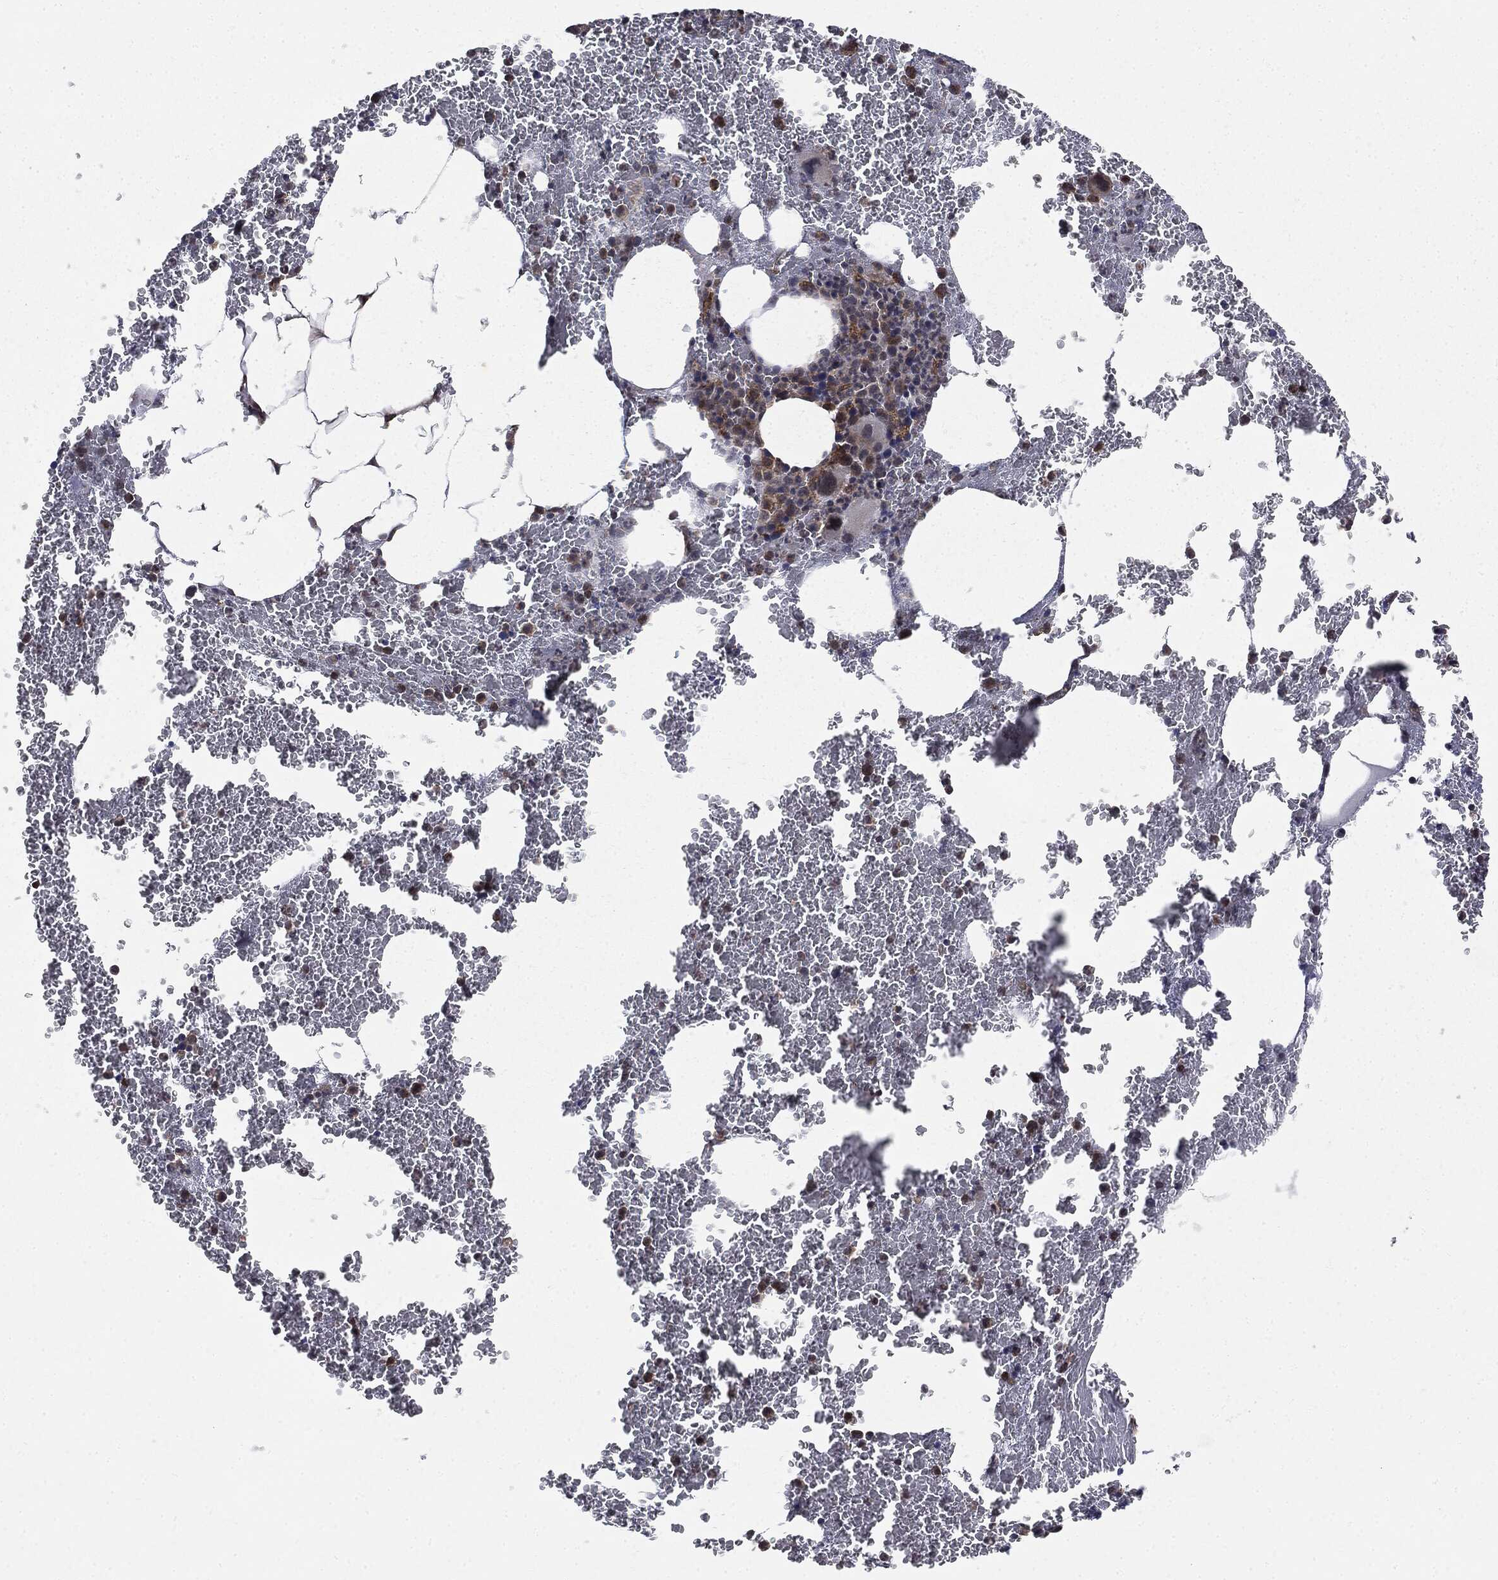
{"staining": {"intensity": "moderate", "quantity": "<25%", "location": "cytoplasmic/membranous"}, "tissue": "bone marrow", "cell_type": "Hematopoietic cells", "image_type": "normal", "snomed": [{"axis": "morphology", "description": "Normal tissue, NOS"}, {"axis": "topography", "description": "Bone marrow"}], "caption": "Protein staining displays moderate cytoplasmic/membranous positivity in about <25% of hematopoietic cells in unremarkable bone marrow. (brown staining indicates protein expression, while blue staining denotes nuclei).", "gene": "PLOD3", "patient": {"sex": "male", "age": 91}}